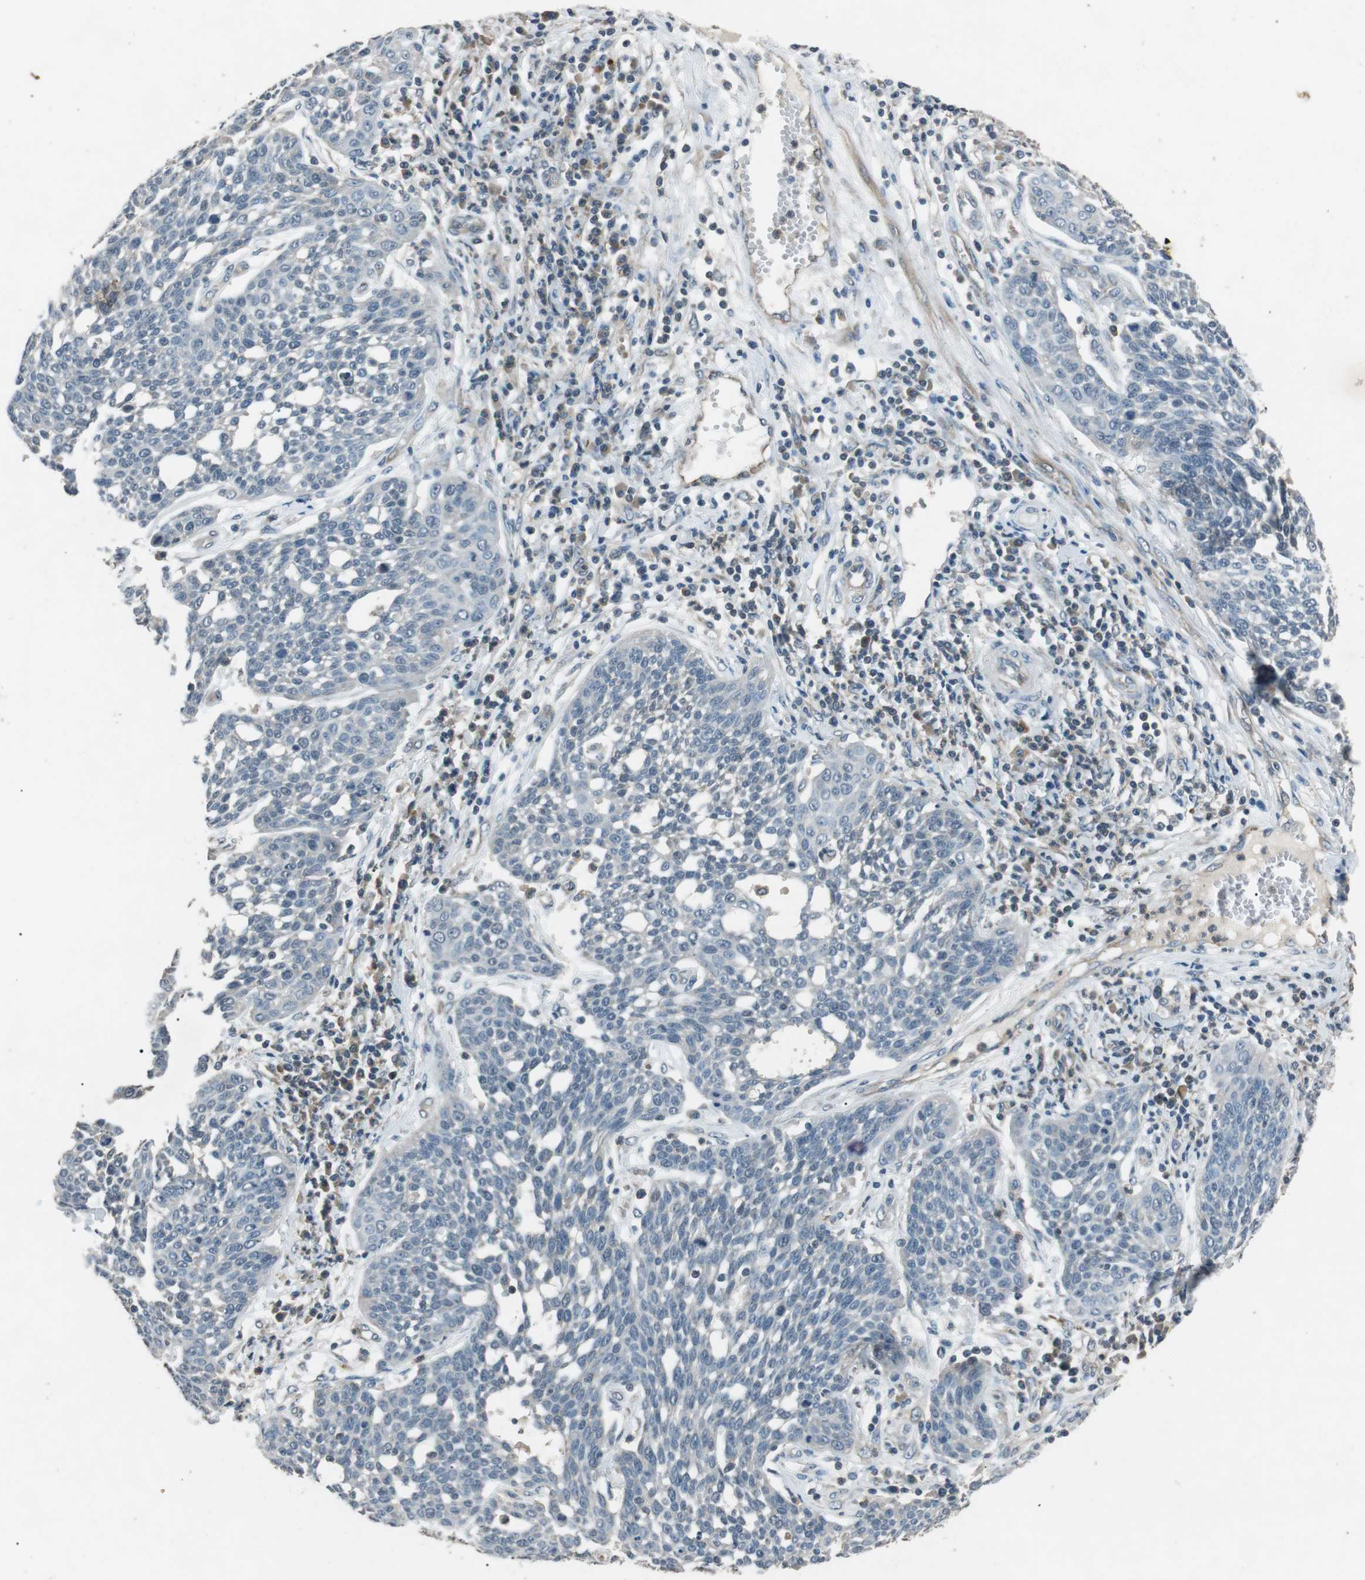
{"staining": {"intensity": "negative", "quantity": "none", "location": "none"}, "tissue": "cervical cancer", "cell_type": "Tumor cells", "image_type": "cancer", "snomed": [{"axis": "morphology", "description": "Squamous cell carcinoma, NOS"}, {"axis": "topography", "description": "Cervix"}], "caption": "High magnification brightfield microscopy of squamous cell carcinoma (cervical) stained with DAB (brown) and counterstained with hematoxylin (blue): tumor cells show no significant positivity.", "gene": "NEK7", "patient": {"sex": "female", "age": 34}}